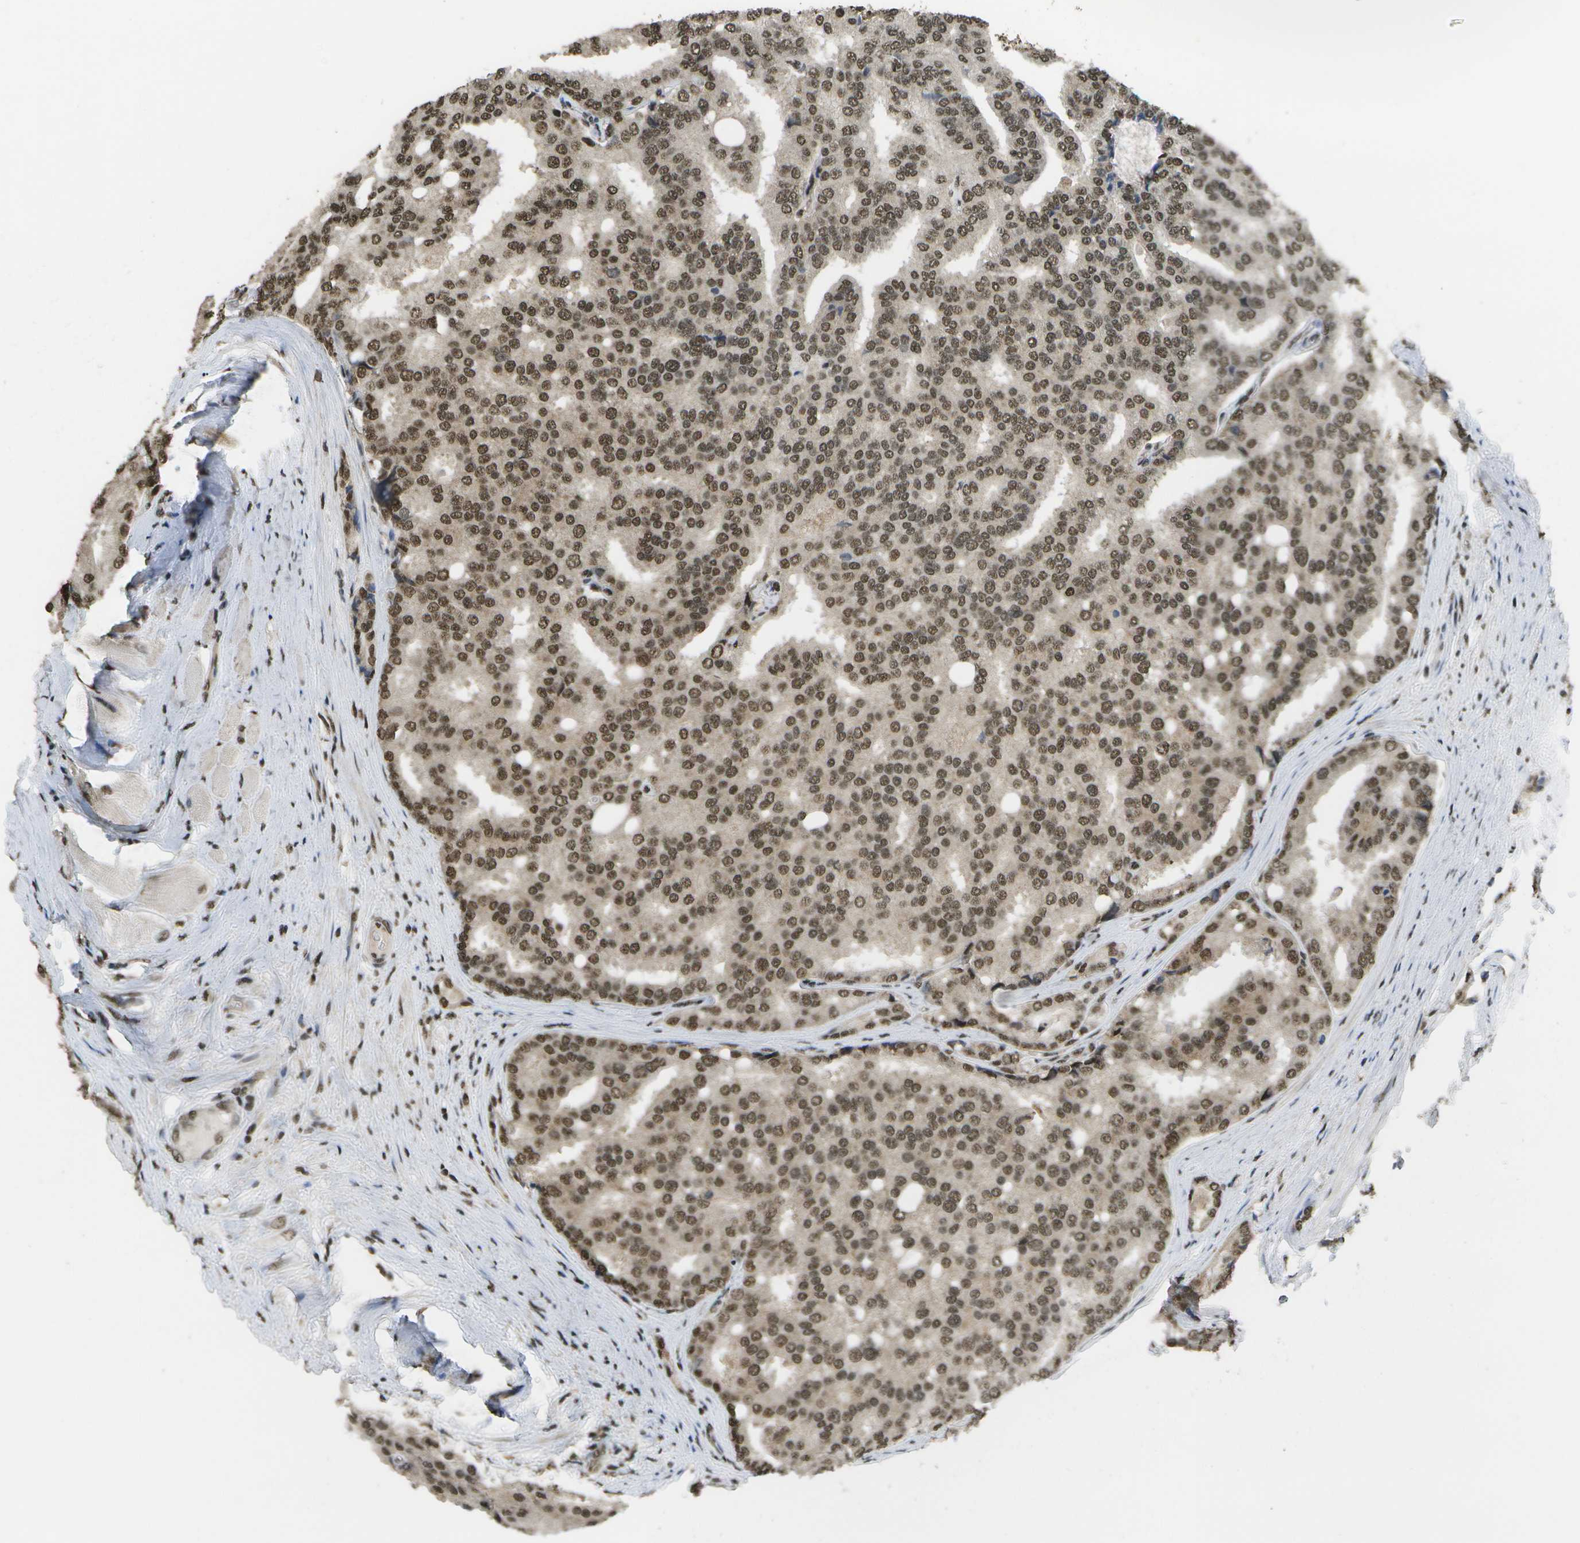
{"staining": {"intensity": "moderate", "quantity": ">75%", "location": "nuclear"}, "tissue": "prostate cancer", "cell_type": "Tumor cells", "image_type": "cancer", "snomed": [{"axis": "morphology", "description": "Adenocarcinoma, High grade"}, {"axis": "topography", "description": "Prostate"}], "caption": "IHC histopathology image of neoplastic tissue: human high-grade adenocarcinoma (prostate) stained using IHC displays medium levels of moderate protein expression localized specifically in the nuclear of tumor cells, appearing as a nuclear brown color.", "gene": "SPEN", "patient": {"sex": "male", "age": 50}}